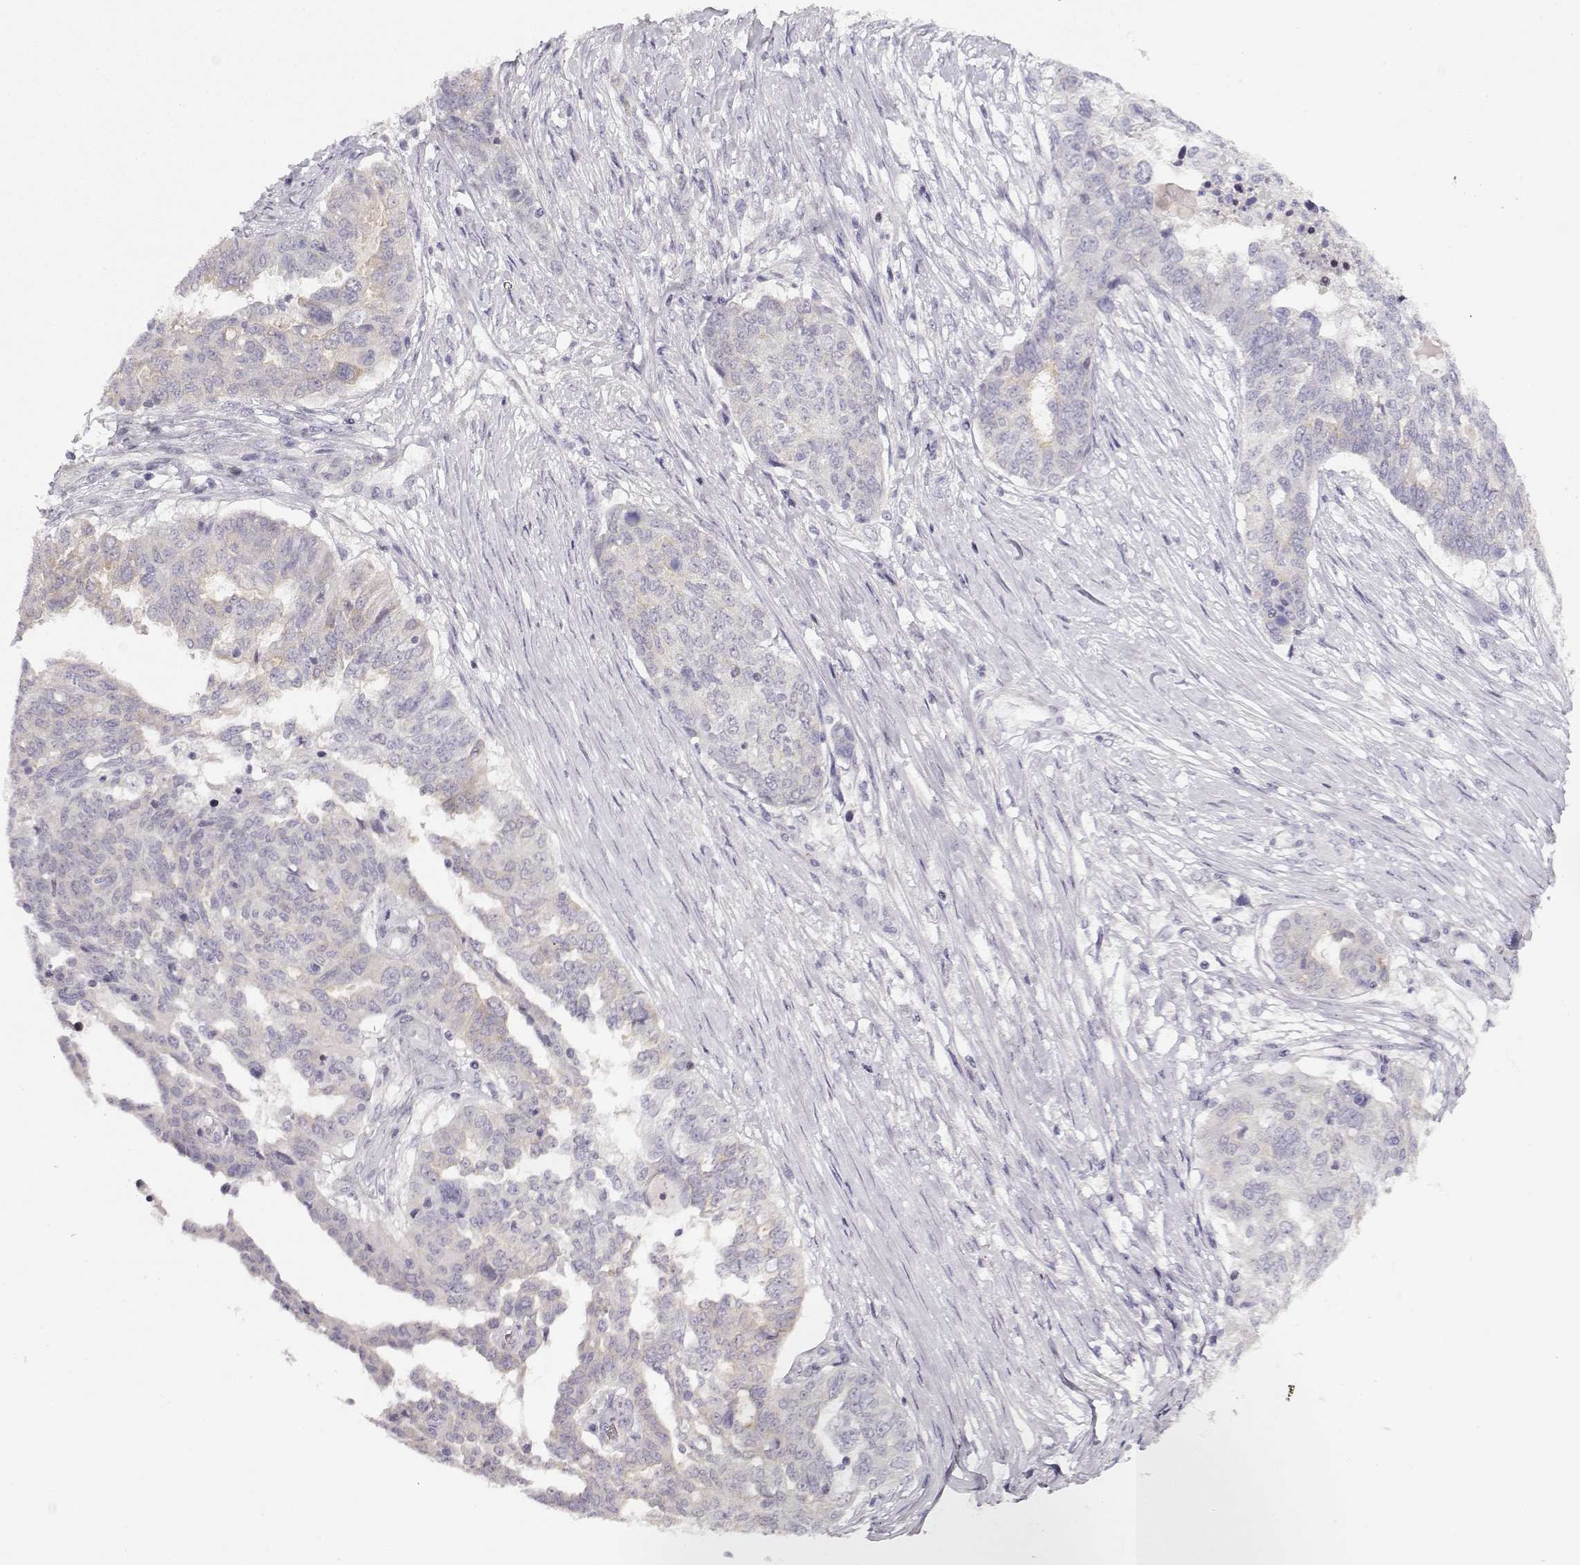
{"staining": {"intensity": "weak", "quantity": "<25%", "location": "cytoplasmic/membranous"}, "tissue": "ovarian cancer", "cell_type": "Tumor cells", "image_type": "cancer", "snomed": [{"axis": "morphology", "description": "Cystadenocarcinoma, serous, NOS"}, {"axis": "topography", "description": "Ovary"}], "caption": "Immunohistochemical staining of human serous cystadenocarcinoma (ovarian) shows no significant positivity in tumor cells. (DAB immunohistochemistry, high magnification).", "gene": "CRX", "patient": {"sex": "female", "age": 67}}